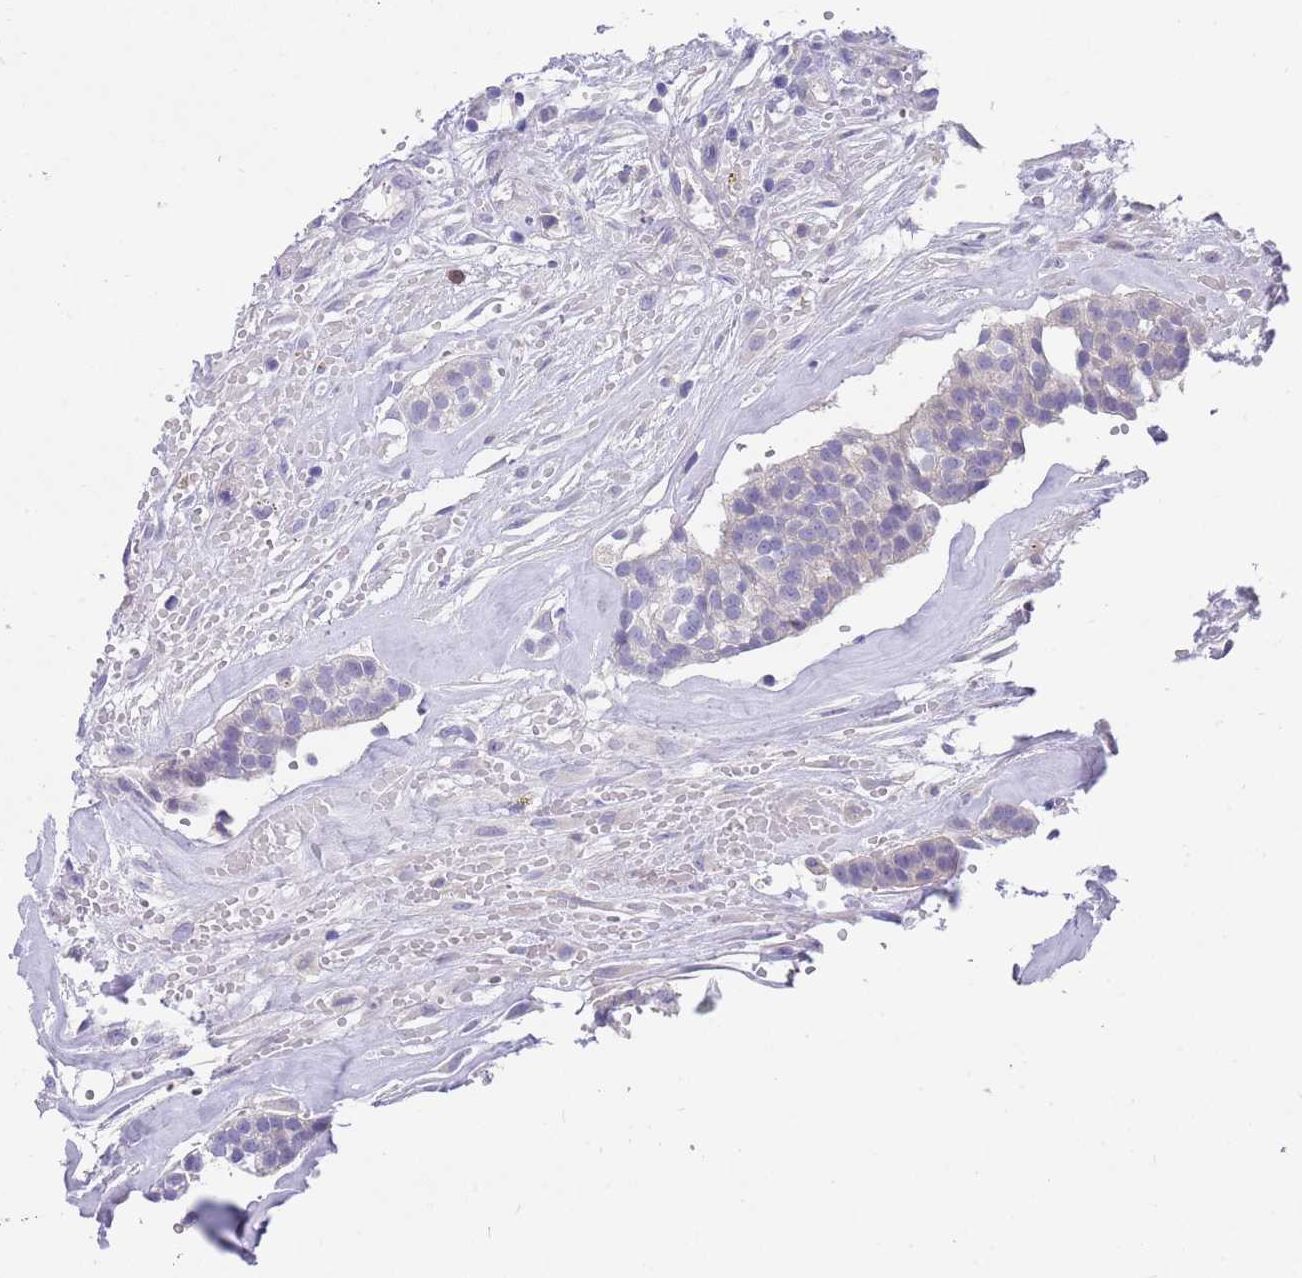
{"staining": {"intensity": "negative", "quantity": "none", "location": "none"}, "tissue": "head and neck cancer", "cell_type": "Tumor cells", "image_type": "cancer", "snomed": [{"axis": "morphology", "description": "Adenocarcinoma, NOS"}, {"axis": "topography", "description": "Head-Neck"}], "caption": "The photomicrograph displays no staining of tumor cells in adenocarcinoma (head and neck).", "gene": "TYW1", "patient": {"sex": "male", "age": 81}}